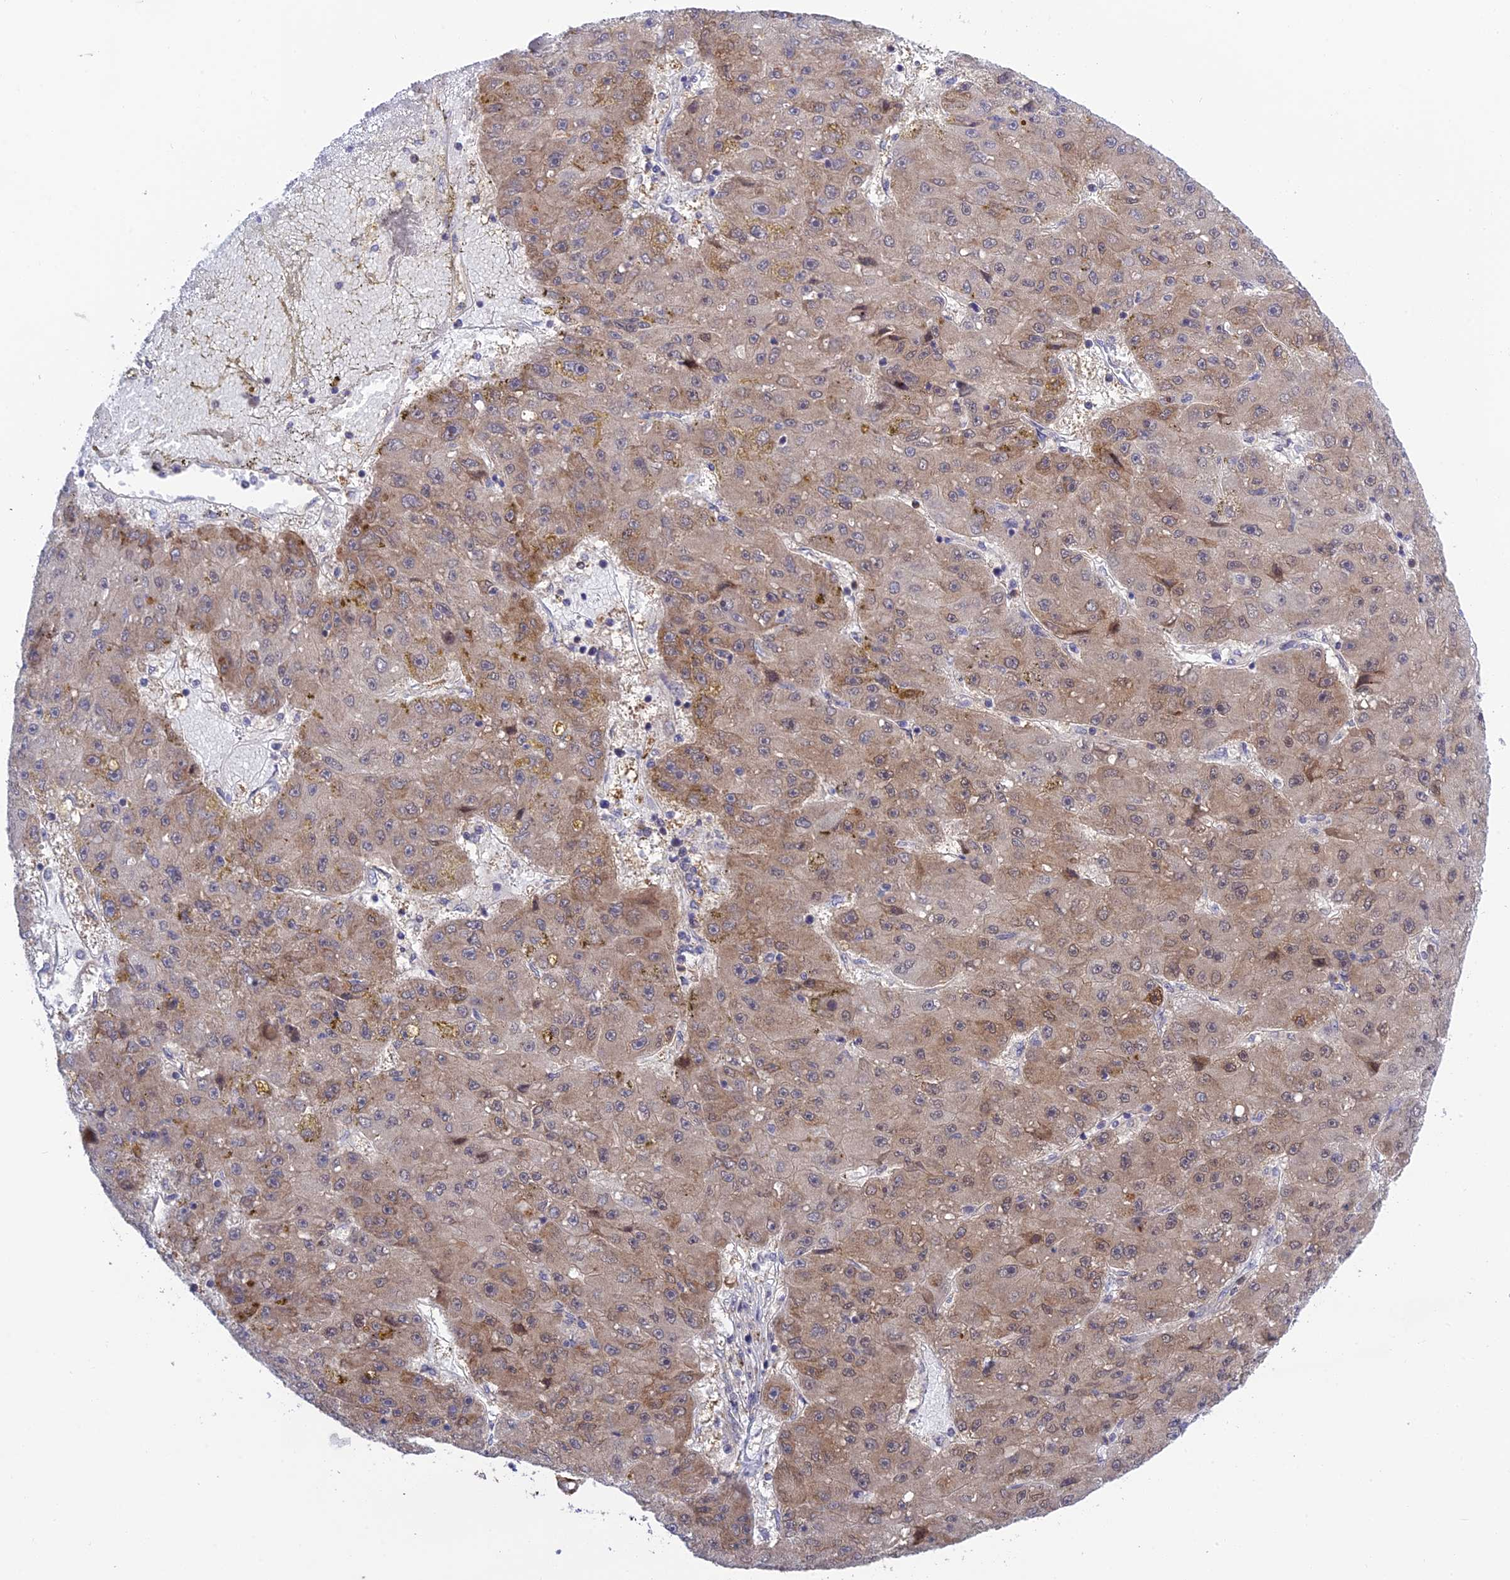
{"staining": {"intensity": "moderate", "quantity": "25%-75%", "location": "cytoplasmic/membranous,nuclear"}, "tissue": "liver cancer", "cell_type": "Tumor cells", "image_type": "cancer", "snomed": [{"axis": "morphology", "description": "Carcinoma, Hepatocellular, NOS"}, {"axis": "topography", "description": "Liver"}], "caption": "An immunohistochemistry photomicrograph of neoplastic tissue is shown. Protein staining in brown labels moderate cytoplasmic/membranous and nuclear positivity in liver hepatocellular carcinoma within tumor cells. The staining was performed using DAB to visualize the protein expression in brown, while the nuclei were stained in blue with hematoxylin (Magnification: 20x).", "gene": "TCEA1", "patient": {"sex": "male", "age": 67}}